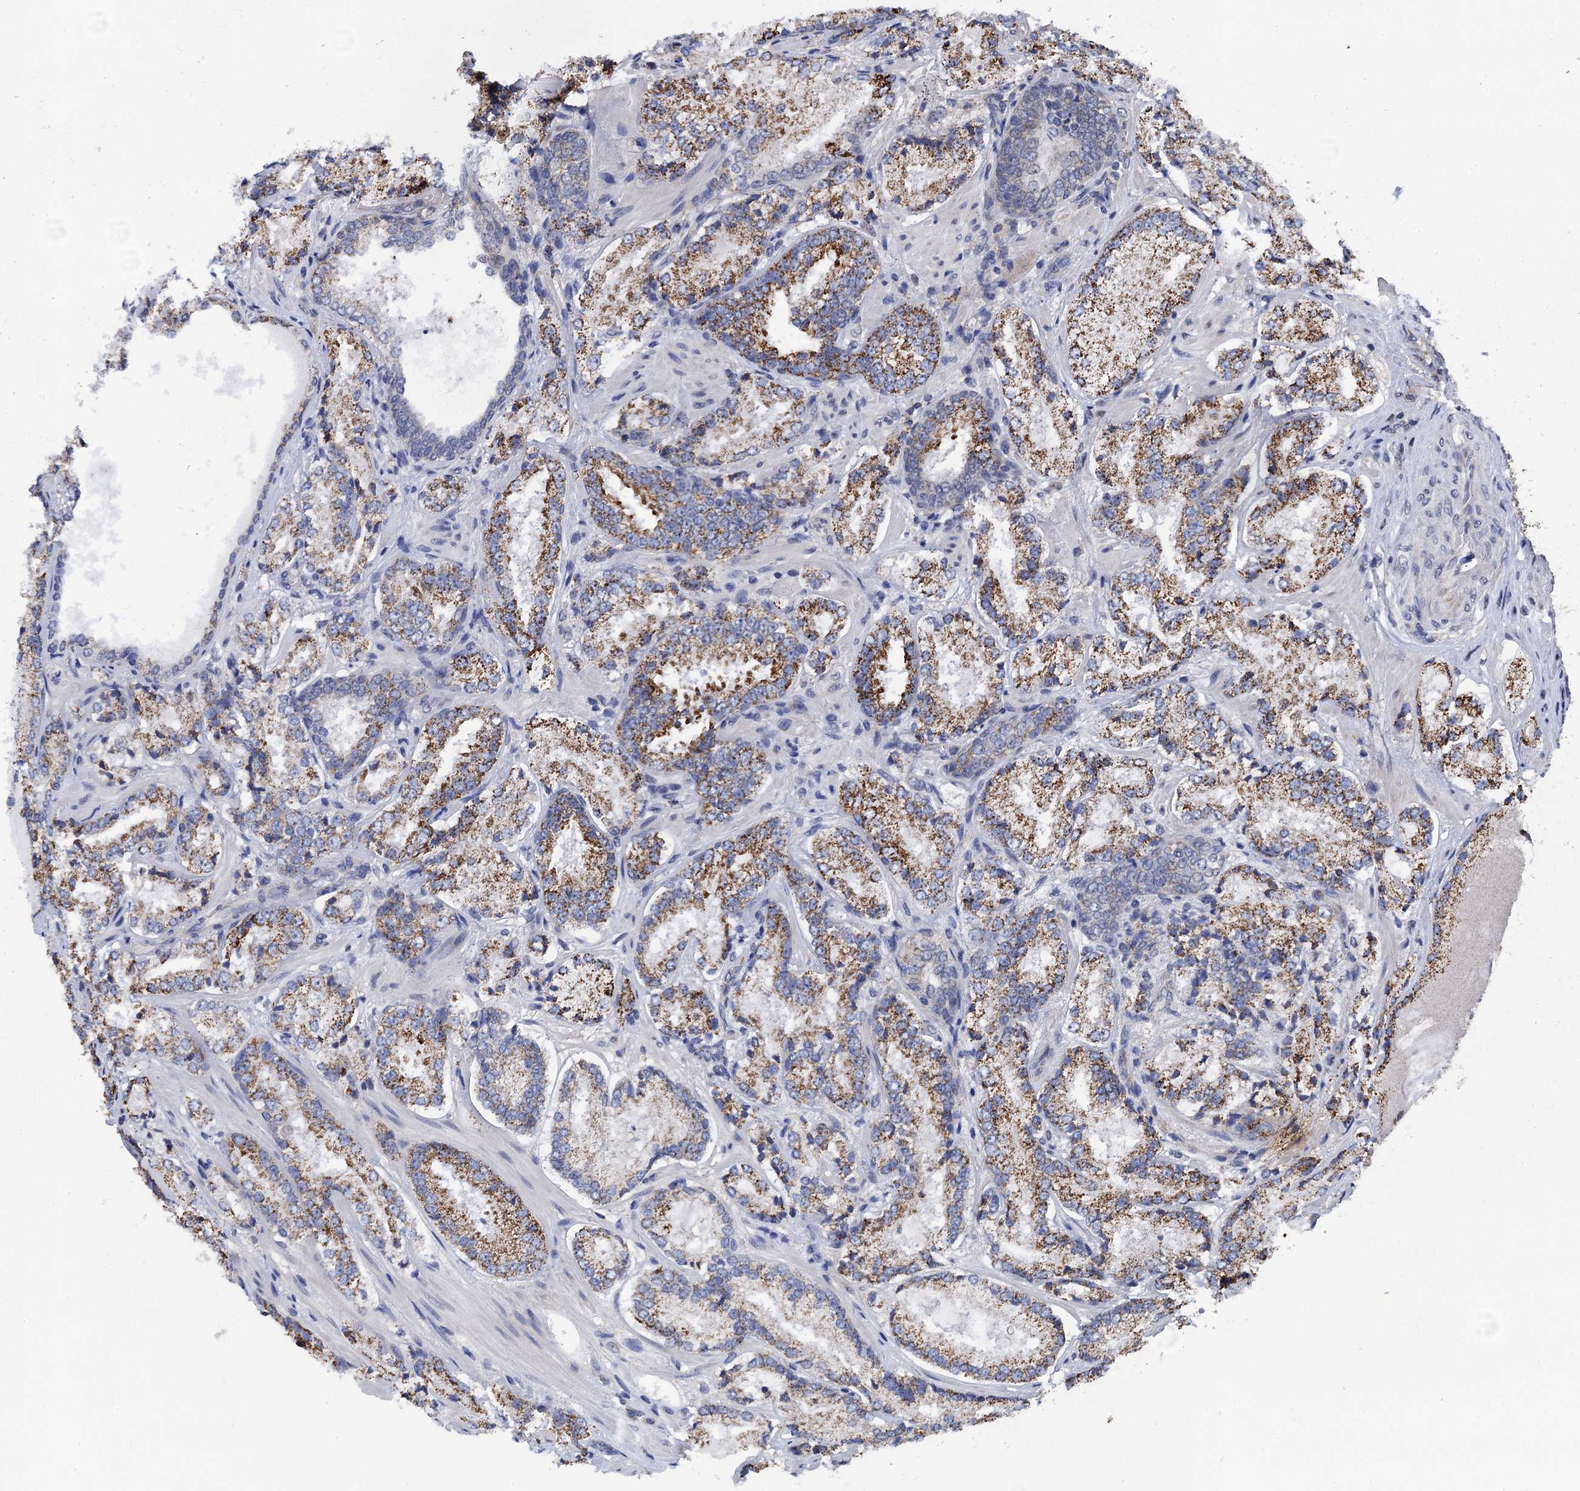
{"staining": {"intensity": "moderate", "quantity": ">75%", "location": "cytoplasmic/membranous"}, "tissue": "prostate cancer", "cell_type": "Tumor cells", "image_type": "cancer", "snomed": [{"axis": "morphology", "description": "Adenocarcinoma, Low grade"}, {"axis": "topography", "description": "Prostate"}], "caption": "Protein expression analysis of human prostate cancer reveals moderate cytoplasmic/membranous positivity in approximately >75% of tumor cells.", "gene": "PTCD3", "patient": {"sex": "male", "age": 74}}